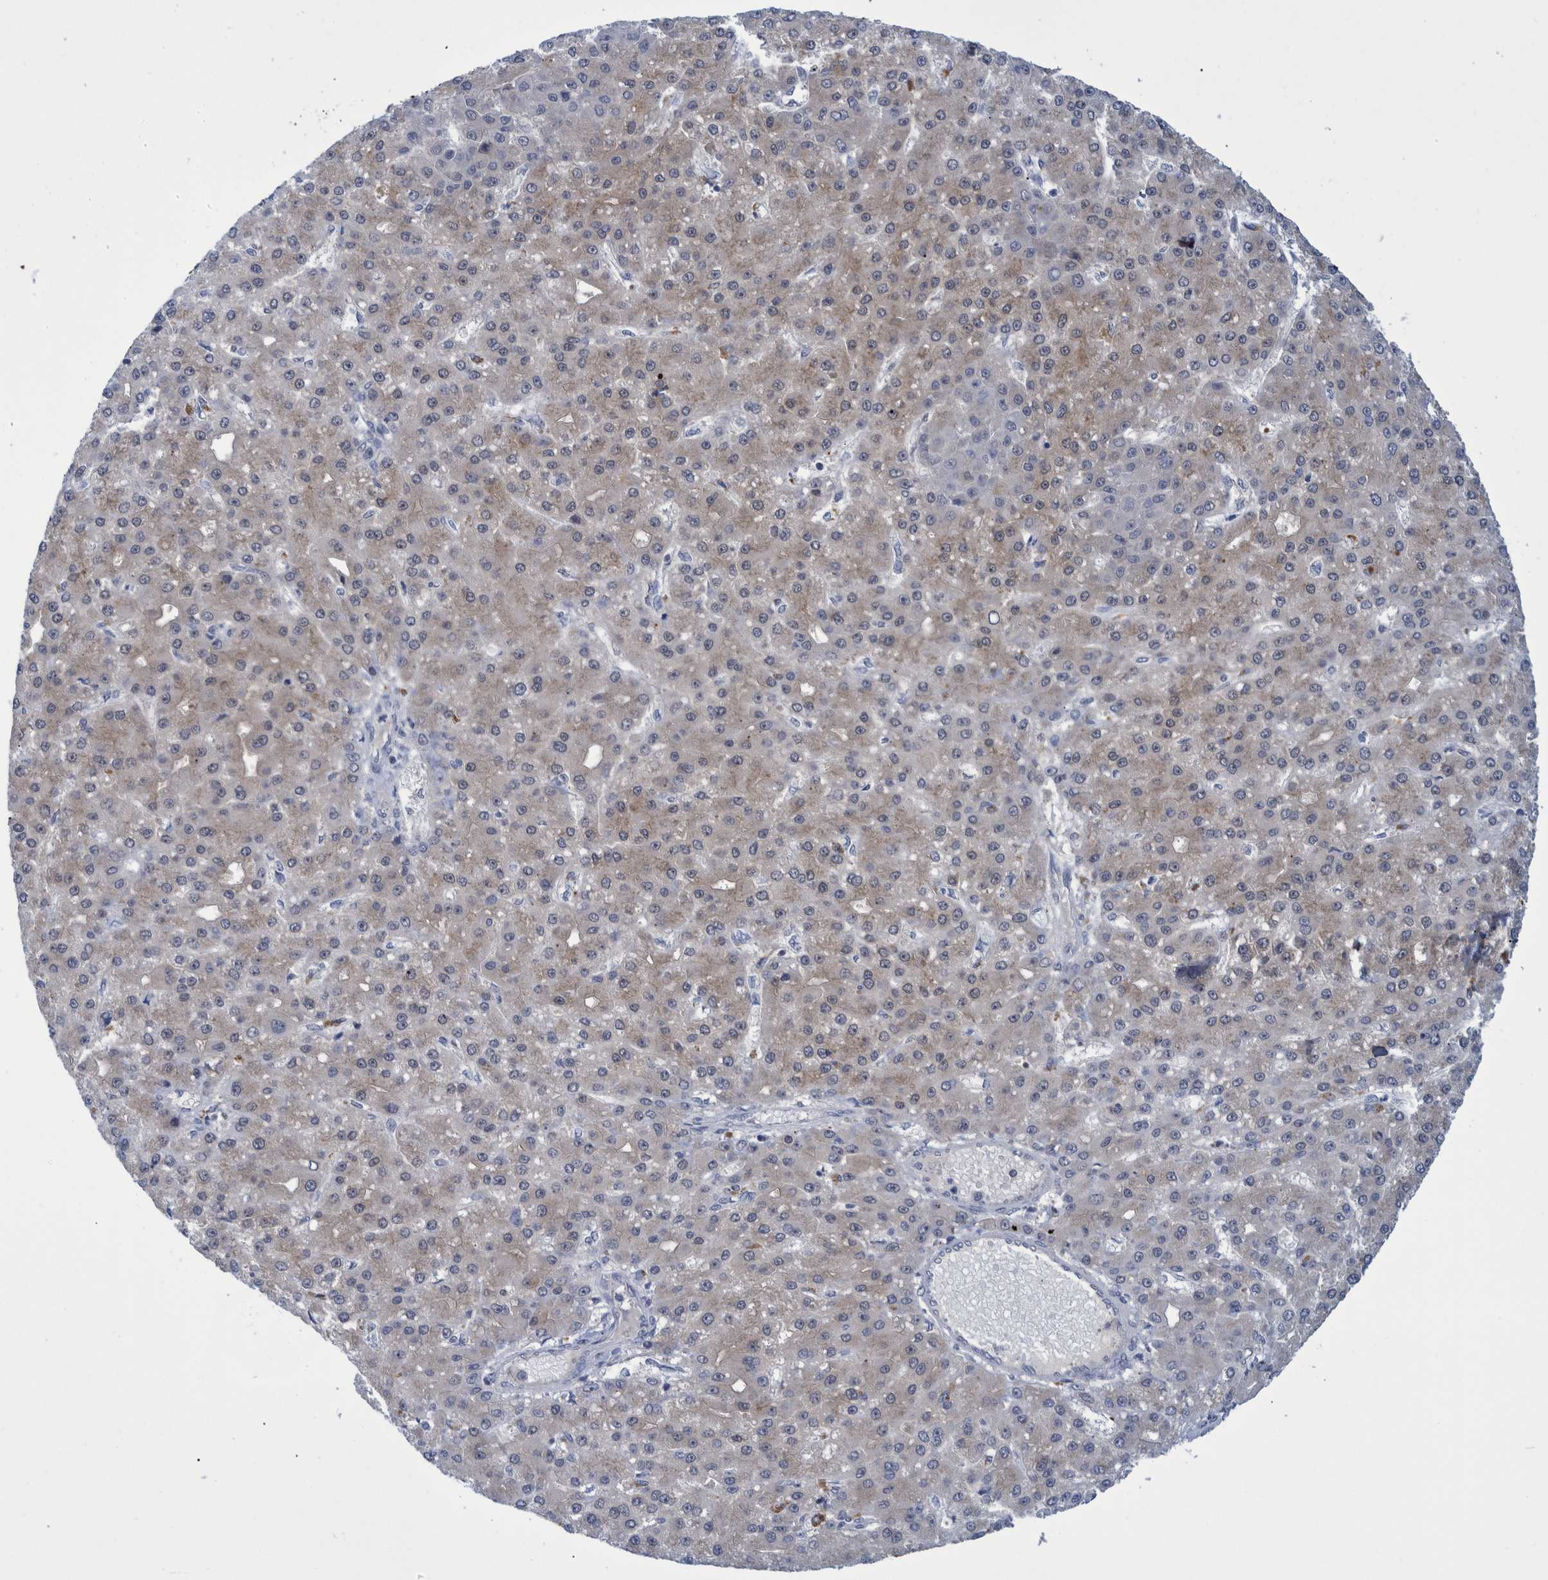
{"staining": {"intensity": "negative", "quantity": "none", "location": "none"}, "tissue": "liver cancer", "cell_type": "Tumor cells", "image_type": "cancer", "snomed": [{"axis": "morphology", "description": "Carcinoma, Hepatocellular, NOS"}, {"axis": "topography", "description": "Liver"}], "caption": "A high-resolution histopathology image shows immunohistochemistry staining of liver cancer, which demonstrates no significant staining in tumor cells. Brightfield microscopy of immunohistochemistry (IHC) stained with DAB (3,3'-diaminobenzidine) (brown) and hematoxylin (blue), captured at high magnification.", "gene": "PCYT2", "patient": {"sex": "male", "age": 67}}